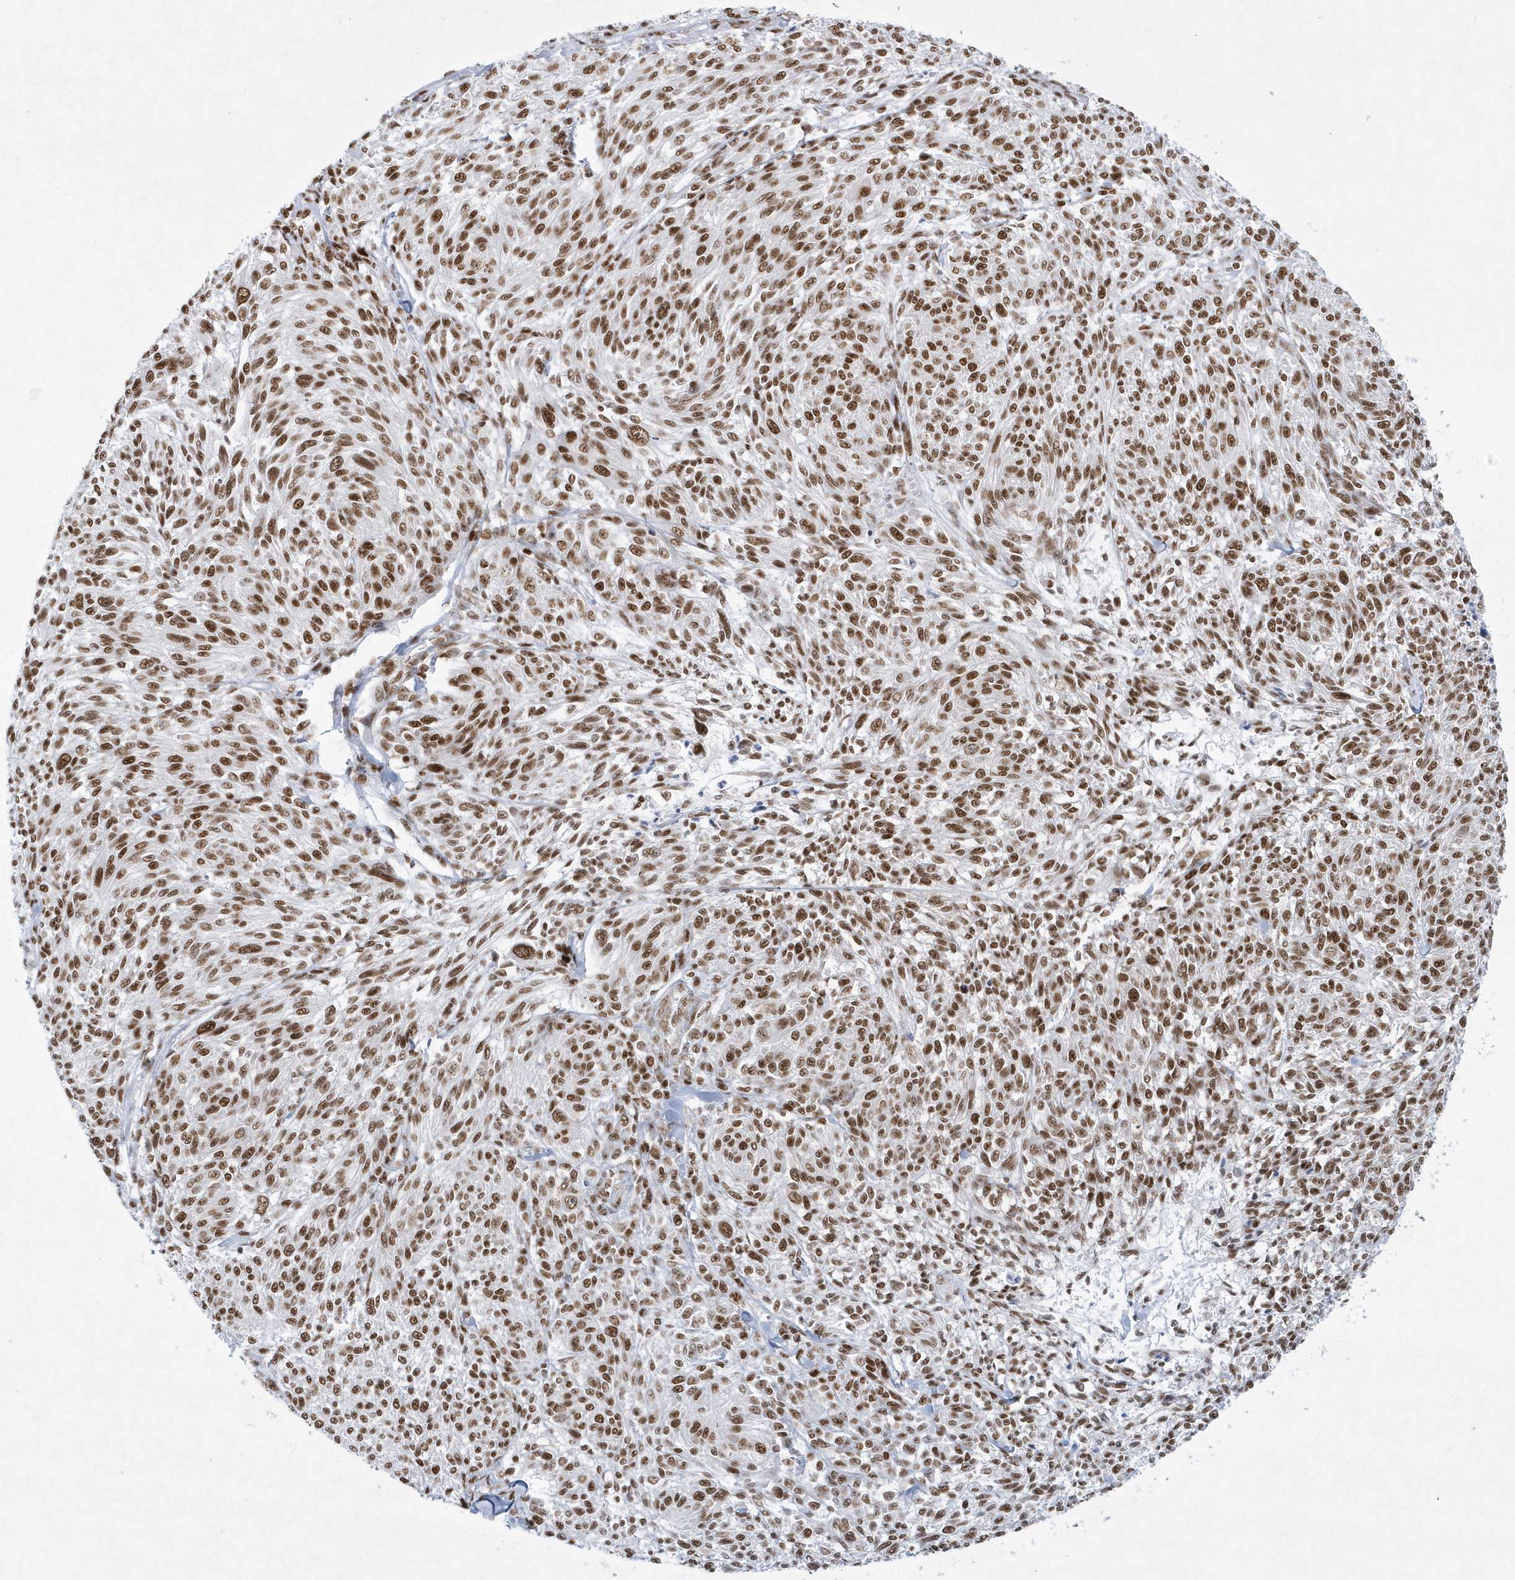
{"staining": {"intensity": "strong", "quantity": ">75%", "location": "nuclear"}, "tissue": "melanoma", "cell_type": "Tumor cells", "image_type": "cancer", "snomed": [{"axis": "morphology", "description": "Malignant melanoma, NOS"}, {"axis": "topography", "description": "Skin of trunk"}], "caption": "A high-resolution micrograph shows immunohistochemistry staining of melanoma, which demonstrates strong nuclear staining in approximately >75% of tumor cells. The protein of interest is stained brown, and the nuclei are stained in blue (DAB IHC with brightfield microscopy, high magnification).", "gene": "DCLRE1A", "patient": {"sex": "male", "age": 71}}